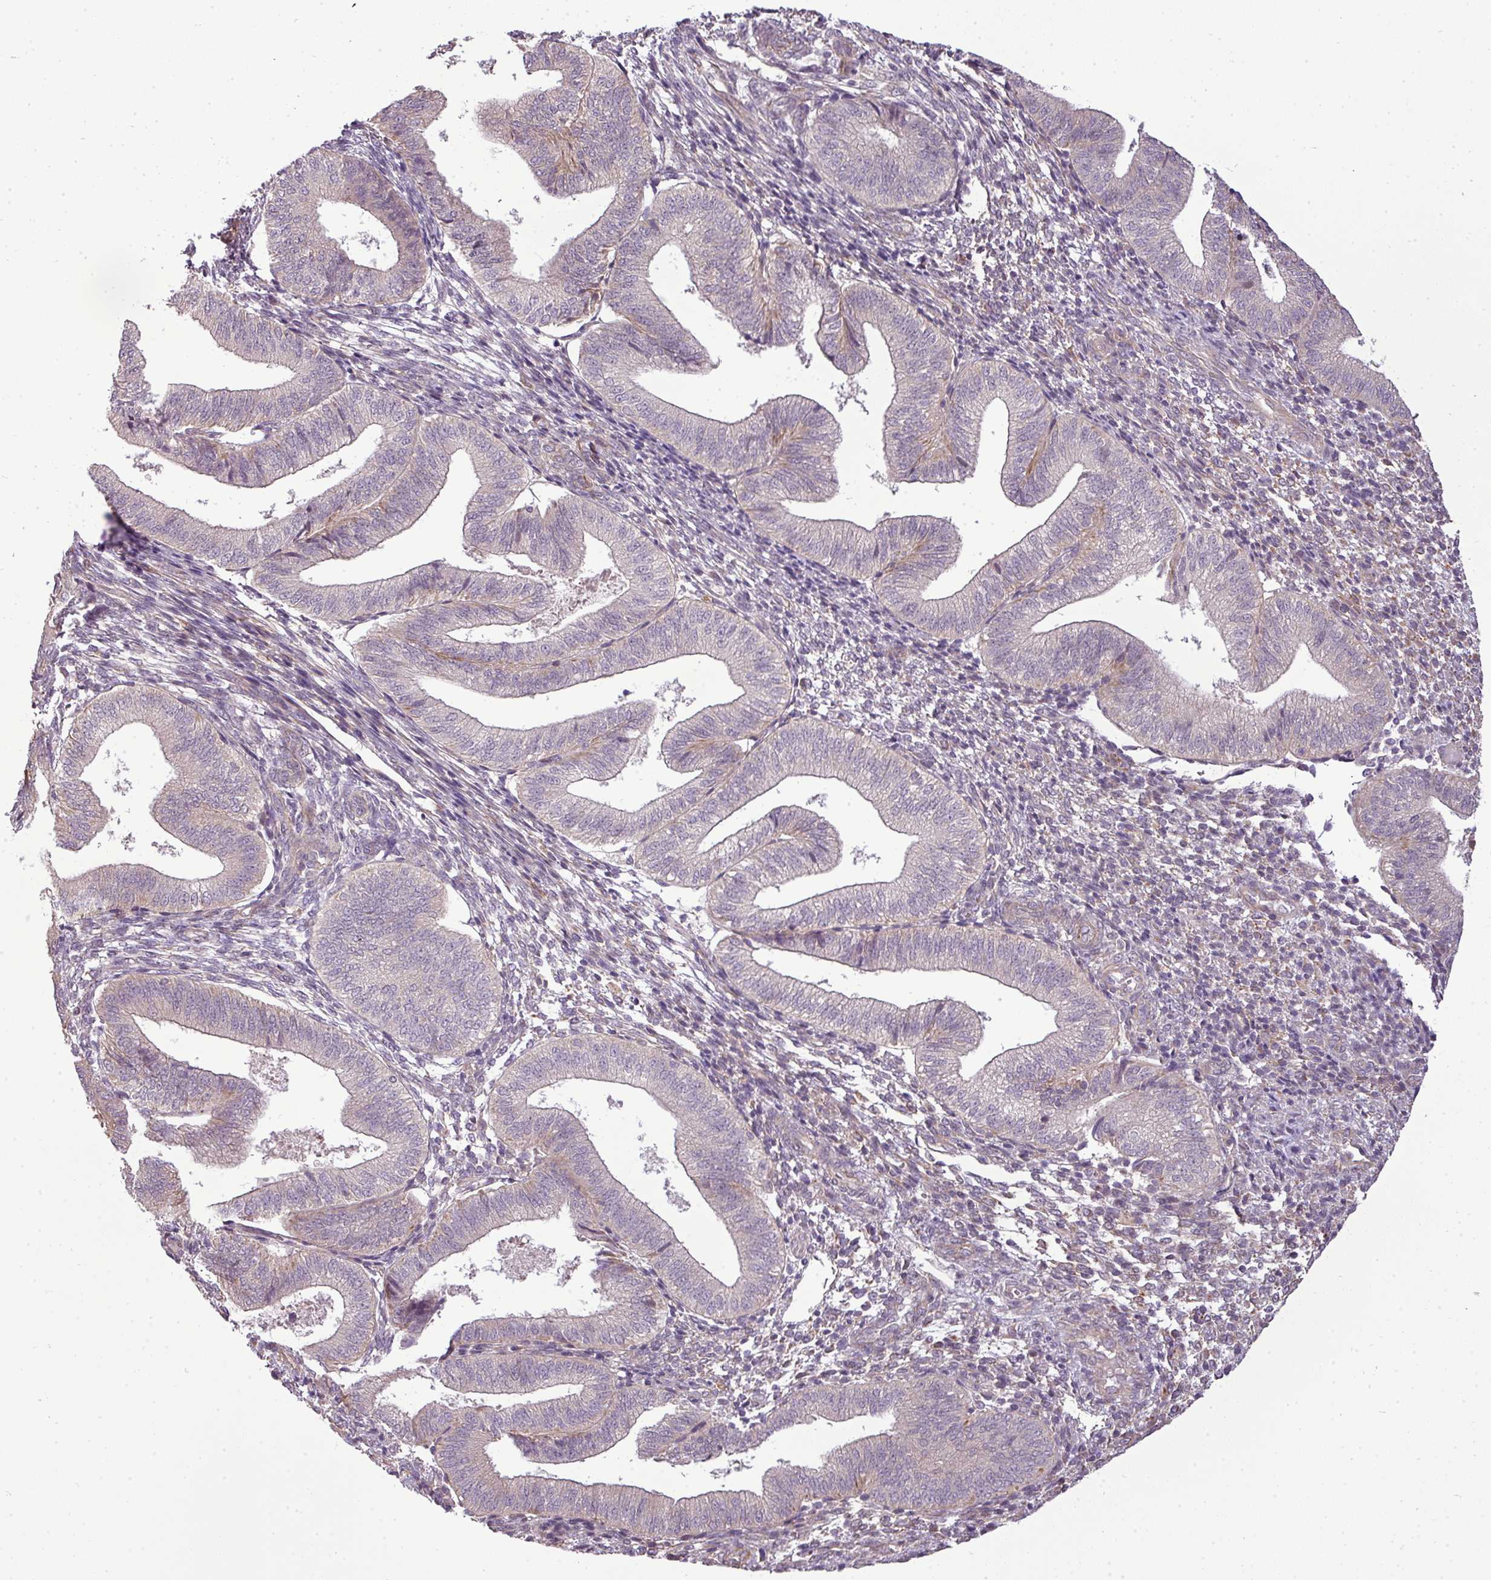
{"staining": {"intensity": "negative", "quantity": "none", "location": "none"}, "tissue": "endometrium", "cell_type": "Cells in endometrial stroma", "image_type": "normal", "snomed": [{"axis": "morphology", "description": "Normal tissue, NOS"}, {"axis": "topography", "description": "Endometrium"}], "caption": "This is a histopathology image of IHC staining of normal endometrium, which shows no positivity in cells in endometrial stroma. (Stains: DAB immunohistochemistry (IHC) with hematoxylin counter stain, Microscopy: brightfield microscopy at high magnification).", "gene": "PDRG1", "patient": {"sex": "female", "age": 34}}